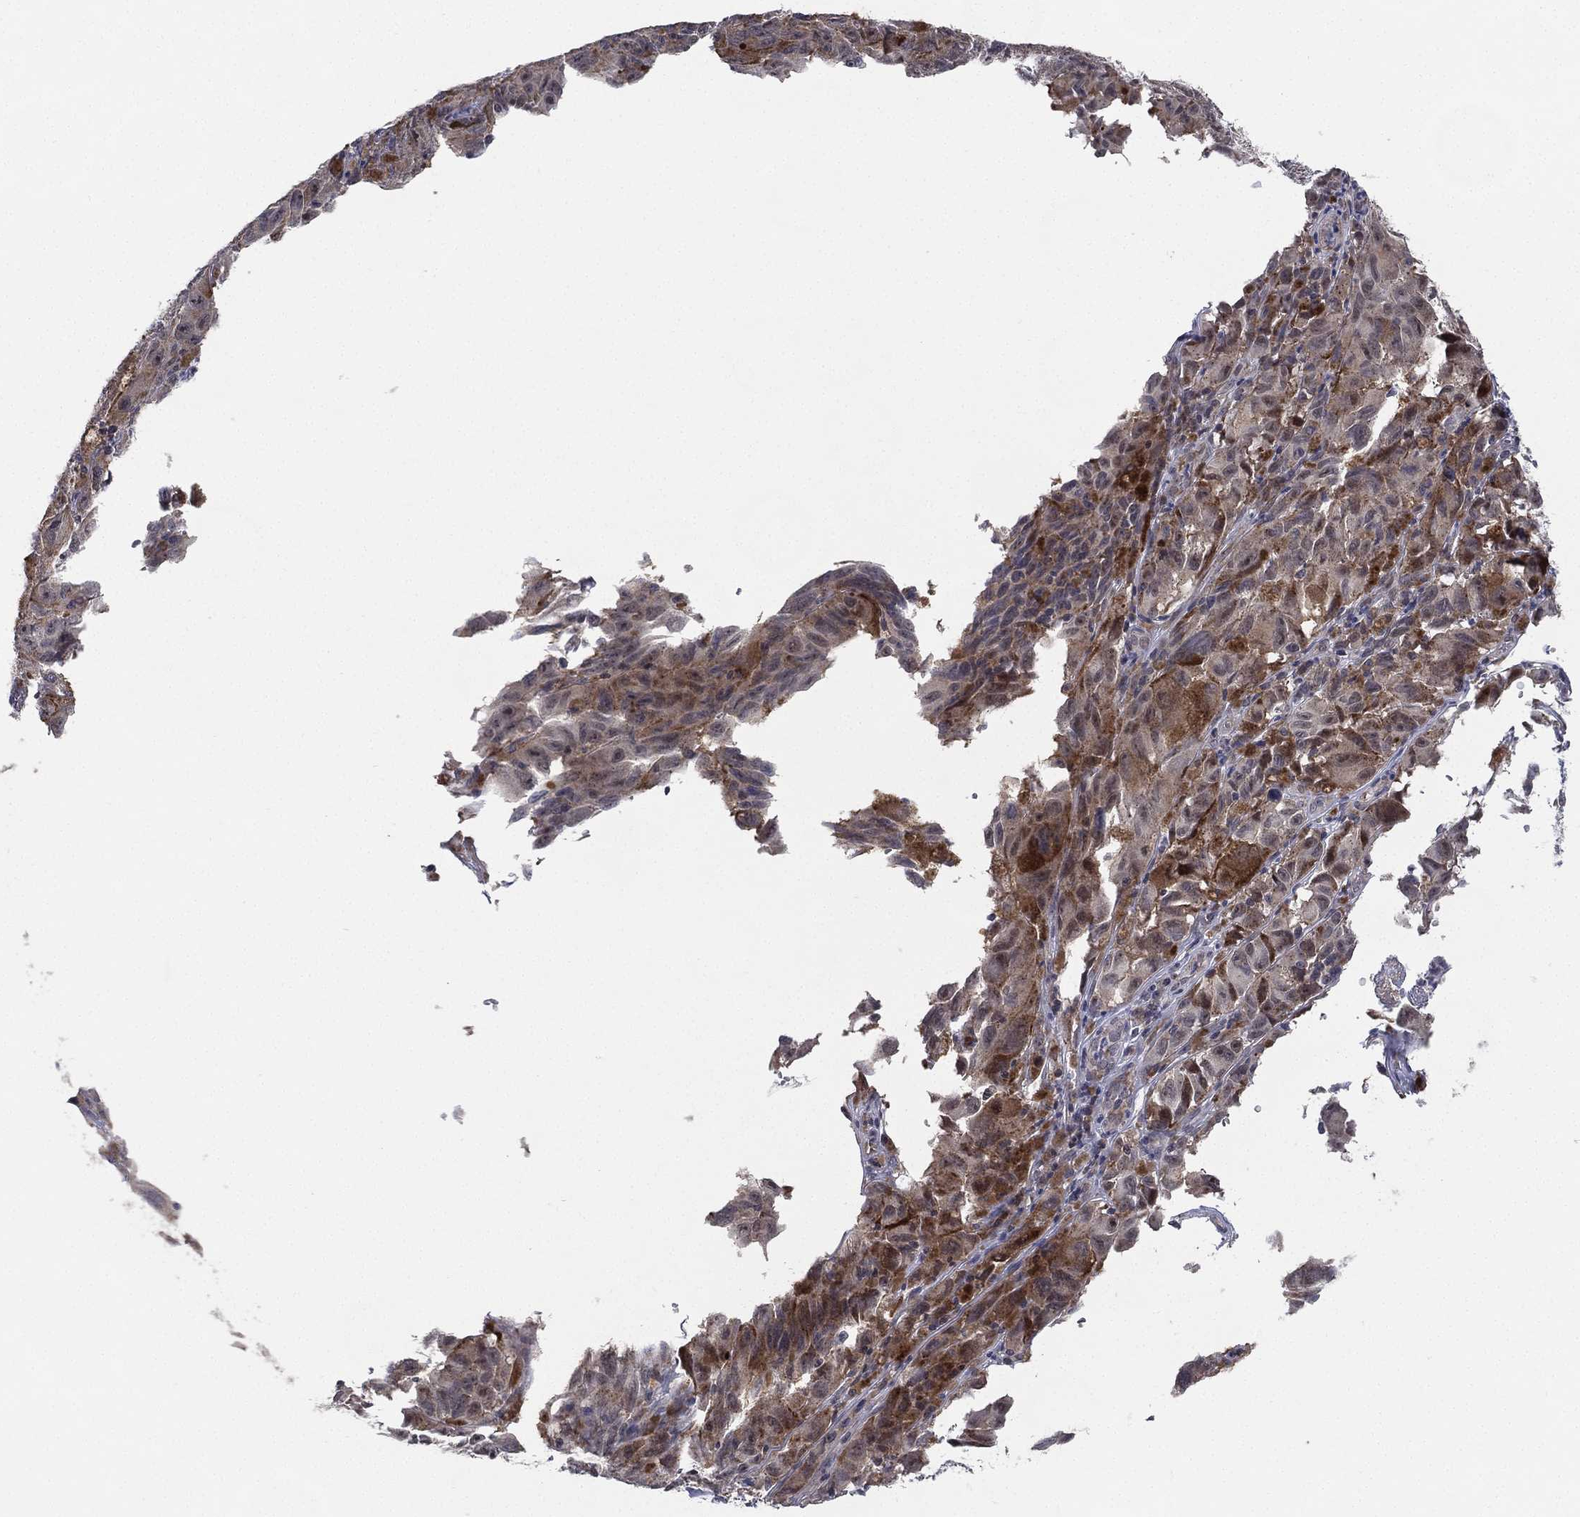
{"staining": {"intensity": "moderate", "quantity": "<25%", "location": "cytoplasmic/membranous"}, "tissue": "melanoma", "cell_type": "Tumor cells", "image_type": "cancer", "snomed": [{"axis": "morphology", "description": "Malignant melanoma, NOS"}, {"axis": "topography", "description": "Vulva, labia, clitoris and Bartholin´s gland, NO"}], "caption": "Protein staining of malignant melanoma tissue reveals moderate cytoplasmic/membranous expression in about <25% of tumor cells.", "gene": "KAT14", "patient": {"sex": "female", "age": 75}}